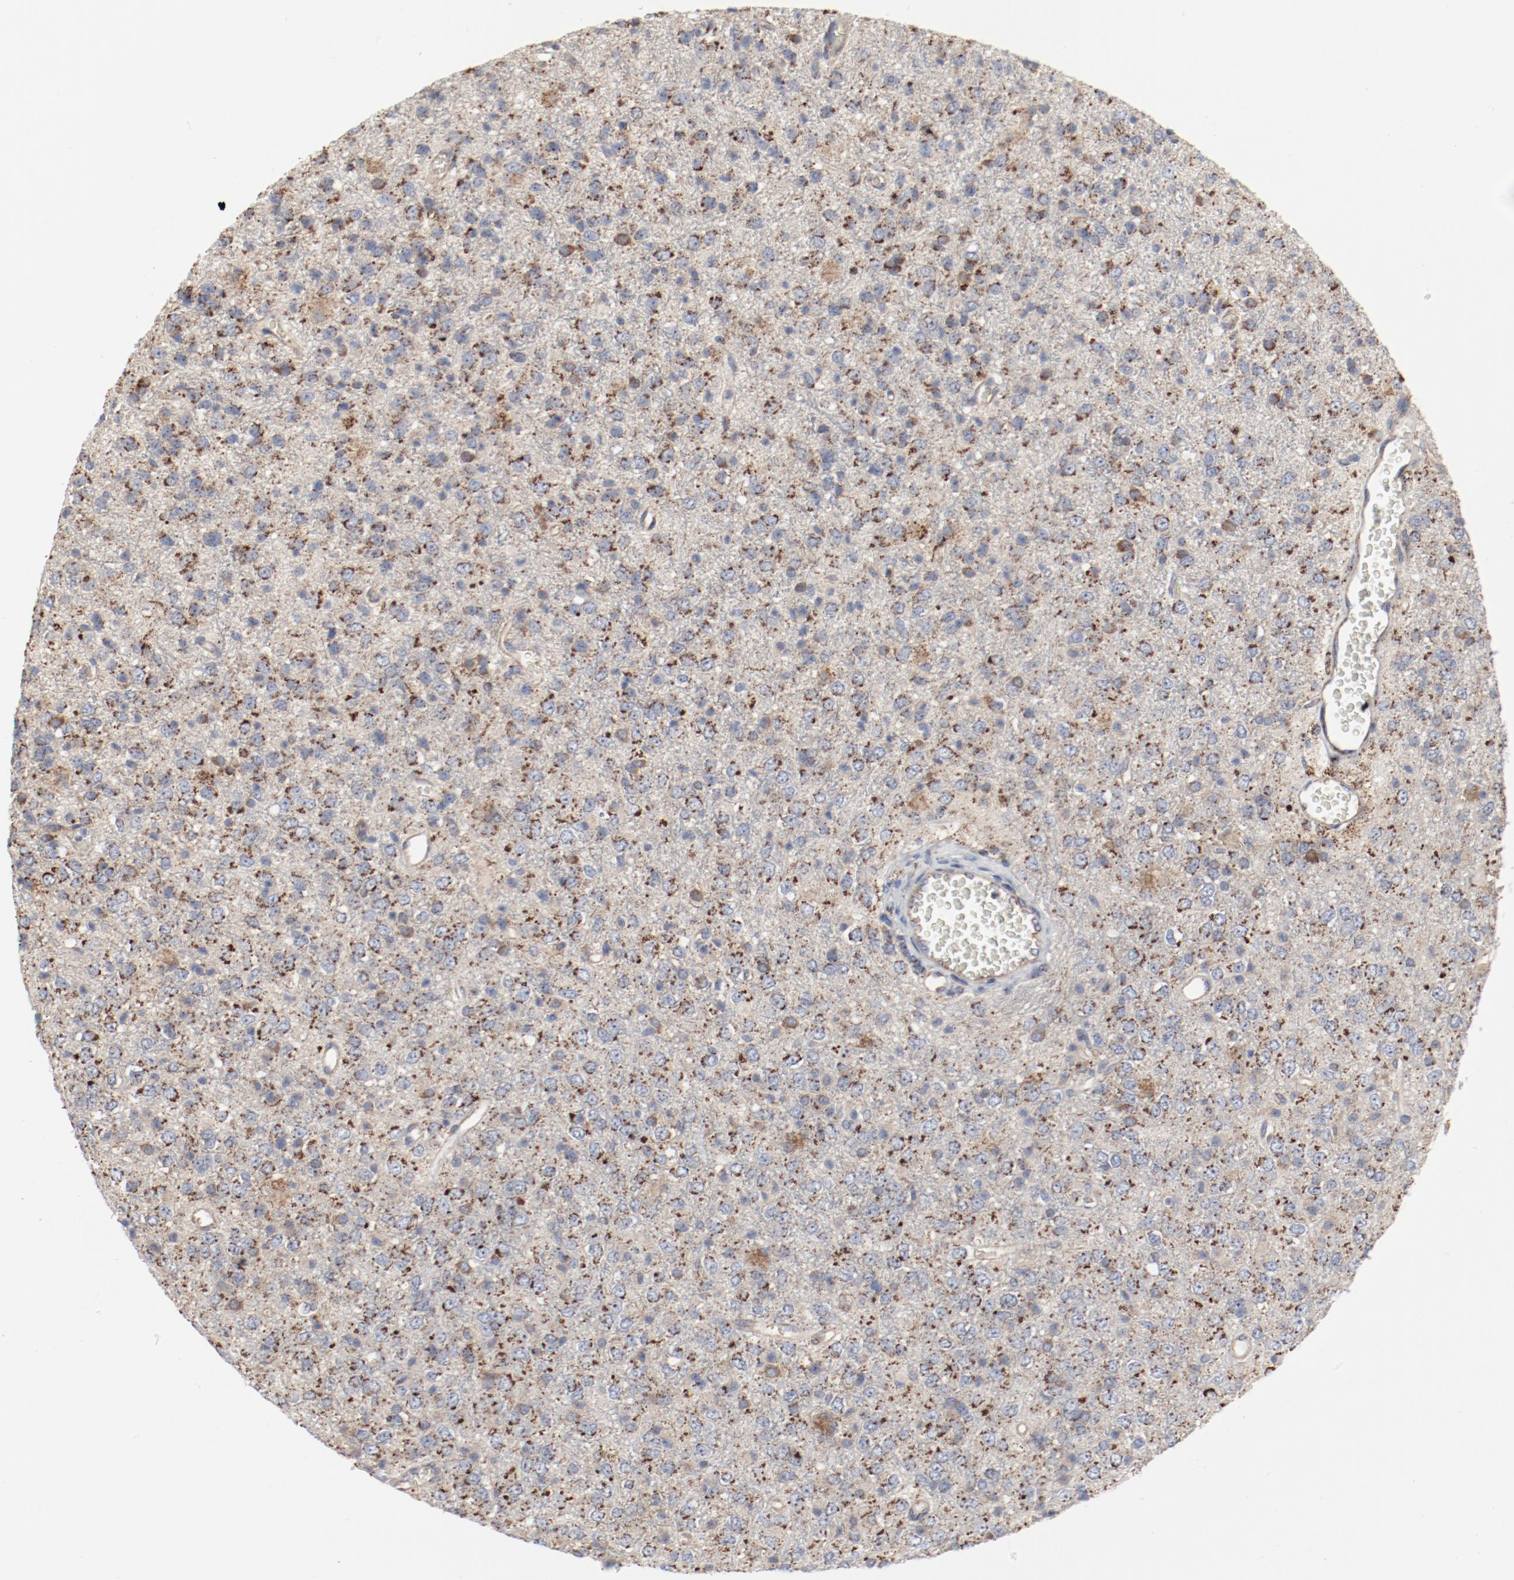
{"staining": {"intensity": "moderate", "quantity": "25%-75%", "location": "cytoplasmic/membranous"}, "tissue": "glioma", "cell_type": "Tumor cells", "image_type": "cancer", "snomed": [{"axis": "morphology", "description": "Glioma, malignant, High grade"}, {"axis": "topography", "description": "pancreas cauda"}], "caption": "The micrograph shows a brown stain indicating the presence of a protein in the cytoplasmic/membranous of tumor cells in malignant glioma (high-grade). Immunohistochemistry (ihc) stains the protein of interest in brown and the nuclei are stained blue.", "gene": "SETD3", "patient": {"sex": "male", "age": 60}}